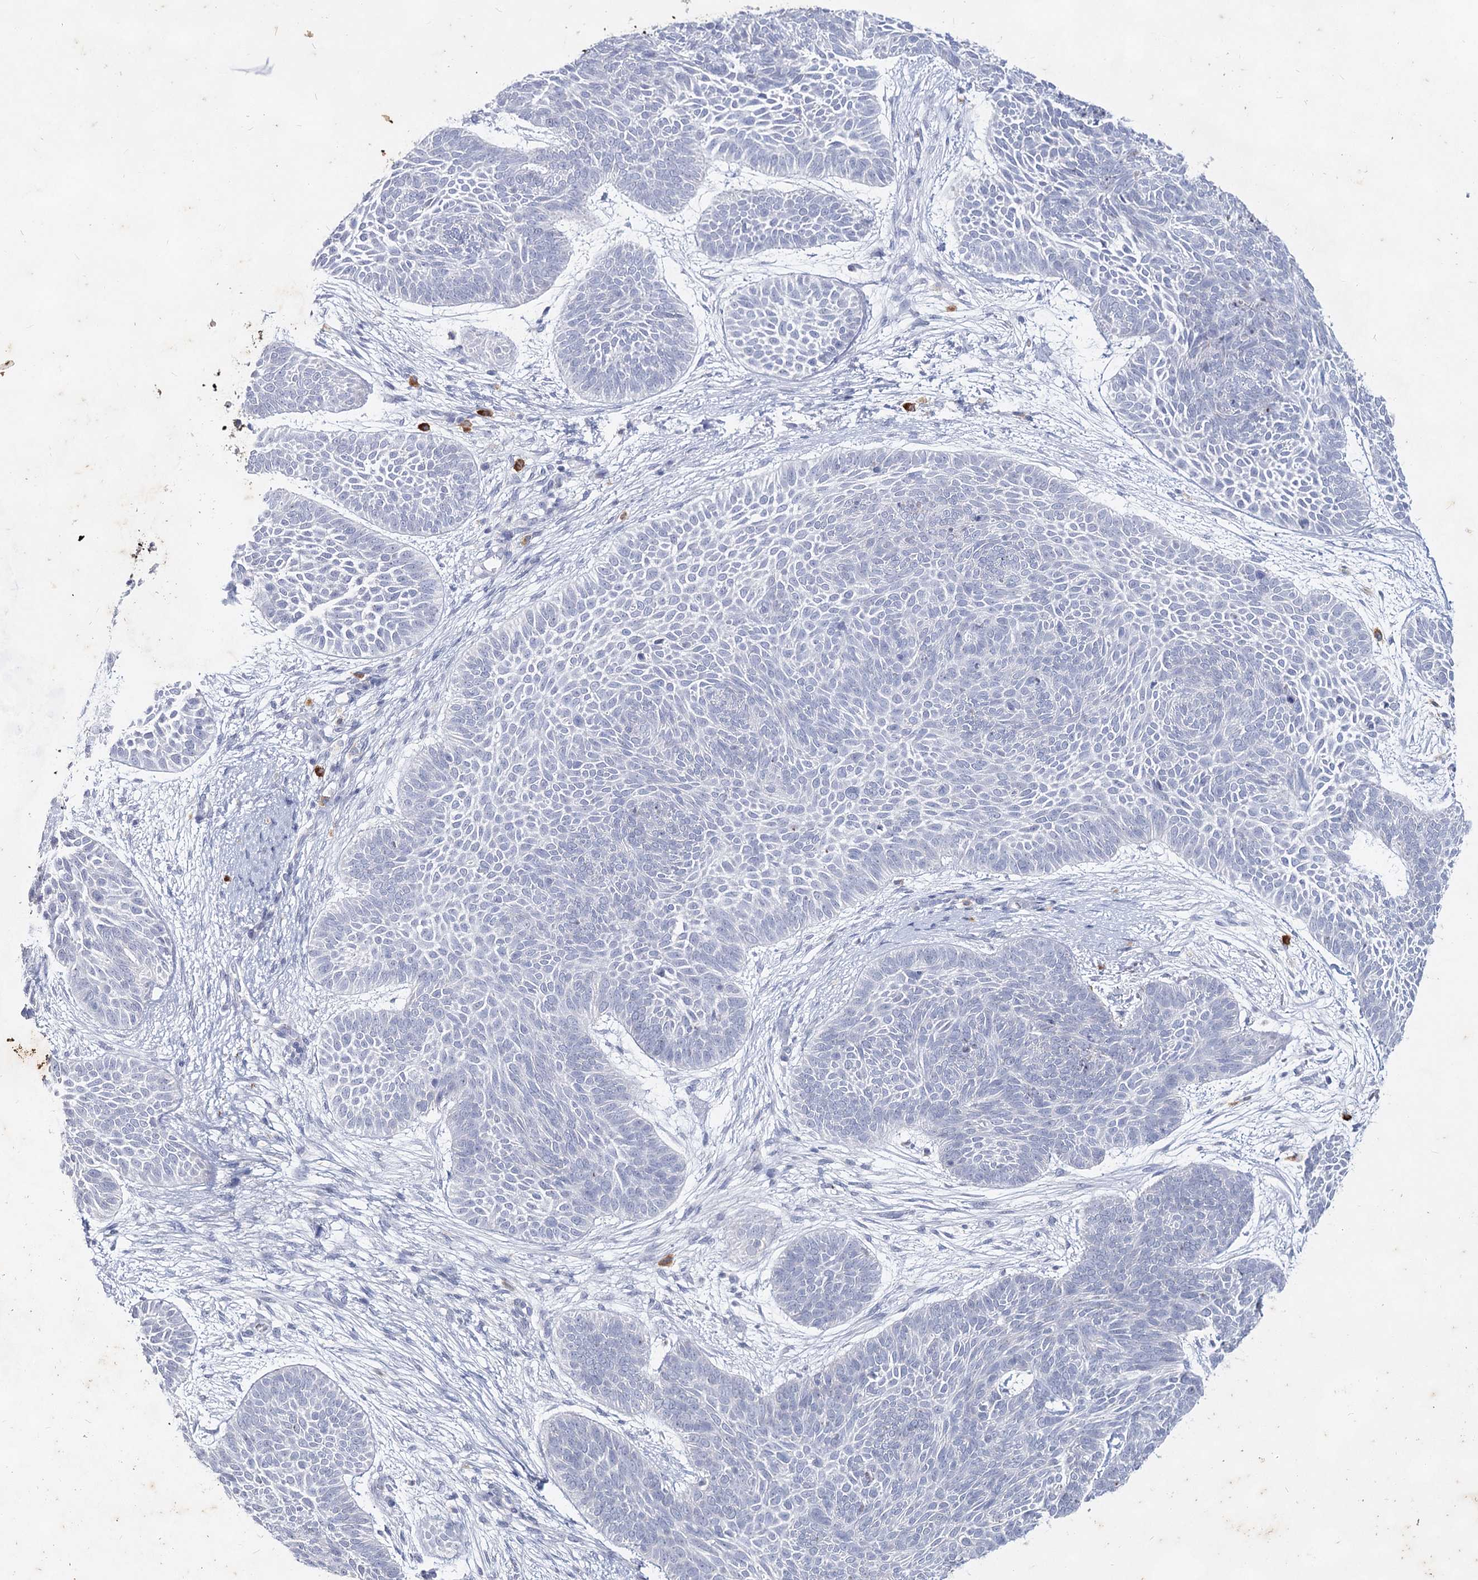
{"staining": {"intensity": "negative", "quantity": "none", "location": "none"}, "tissue": "skin cancer", "cell_type": "Tumor cells", "image_type": "cancer", "snomed": [{"axis": "morphology", "description": "Basal cell carcinoma"}, {"axis": "topography", "description": "Skin"}], "caption": "Histopathology image shows no protein staining in tumor cells of basal cell carcinoma (skin) tissue.", "gene": "CCDC73", "patient": {"sex": "male", "age": 85}}